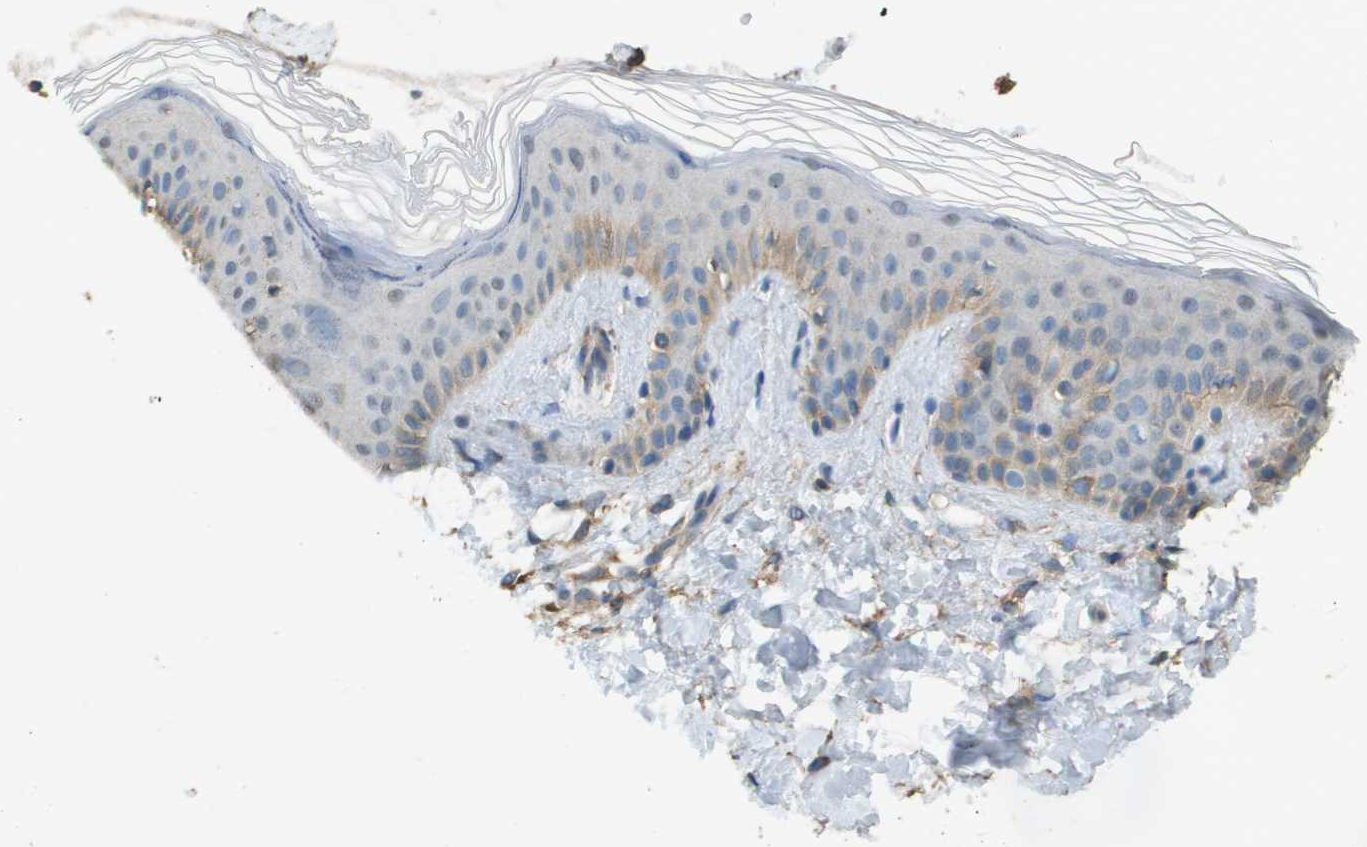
{"staining": {"intensity": "negative", "quantity": "none", "location": "none"}, "tissue": "skin", "cell_type": "Fibroblasts", "image_type": "normal", "snomed": [{"axis": "morphology", "description": "Normal tissue, NOS"}, {"axis": "topography", "description": "Skin"}], "caption": "The immunohistochemistry photomicrograph has no significant expression in fibroblasts of skin. (DAB (3,3'-diaminobenzidine) immunohistochemistry visualized using brightfield microscopy, high magnification).", "gene": "MS4A7", "patient": {"sex": "male", "age": 40}}